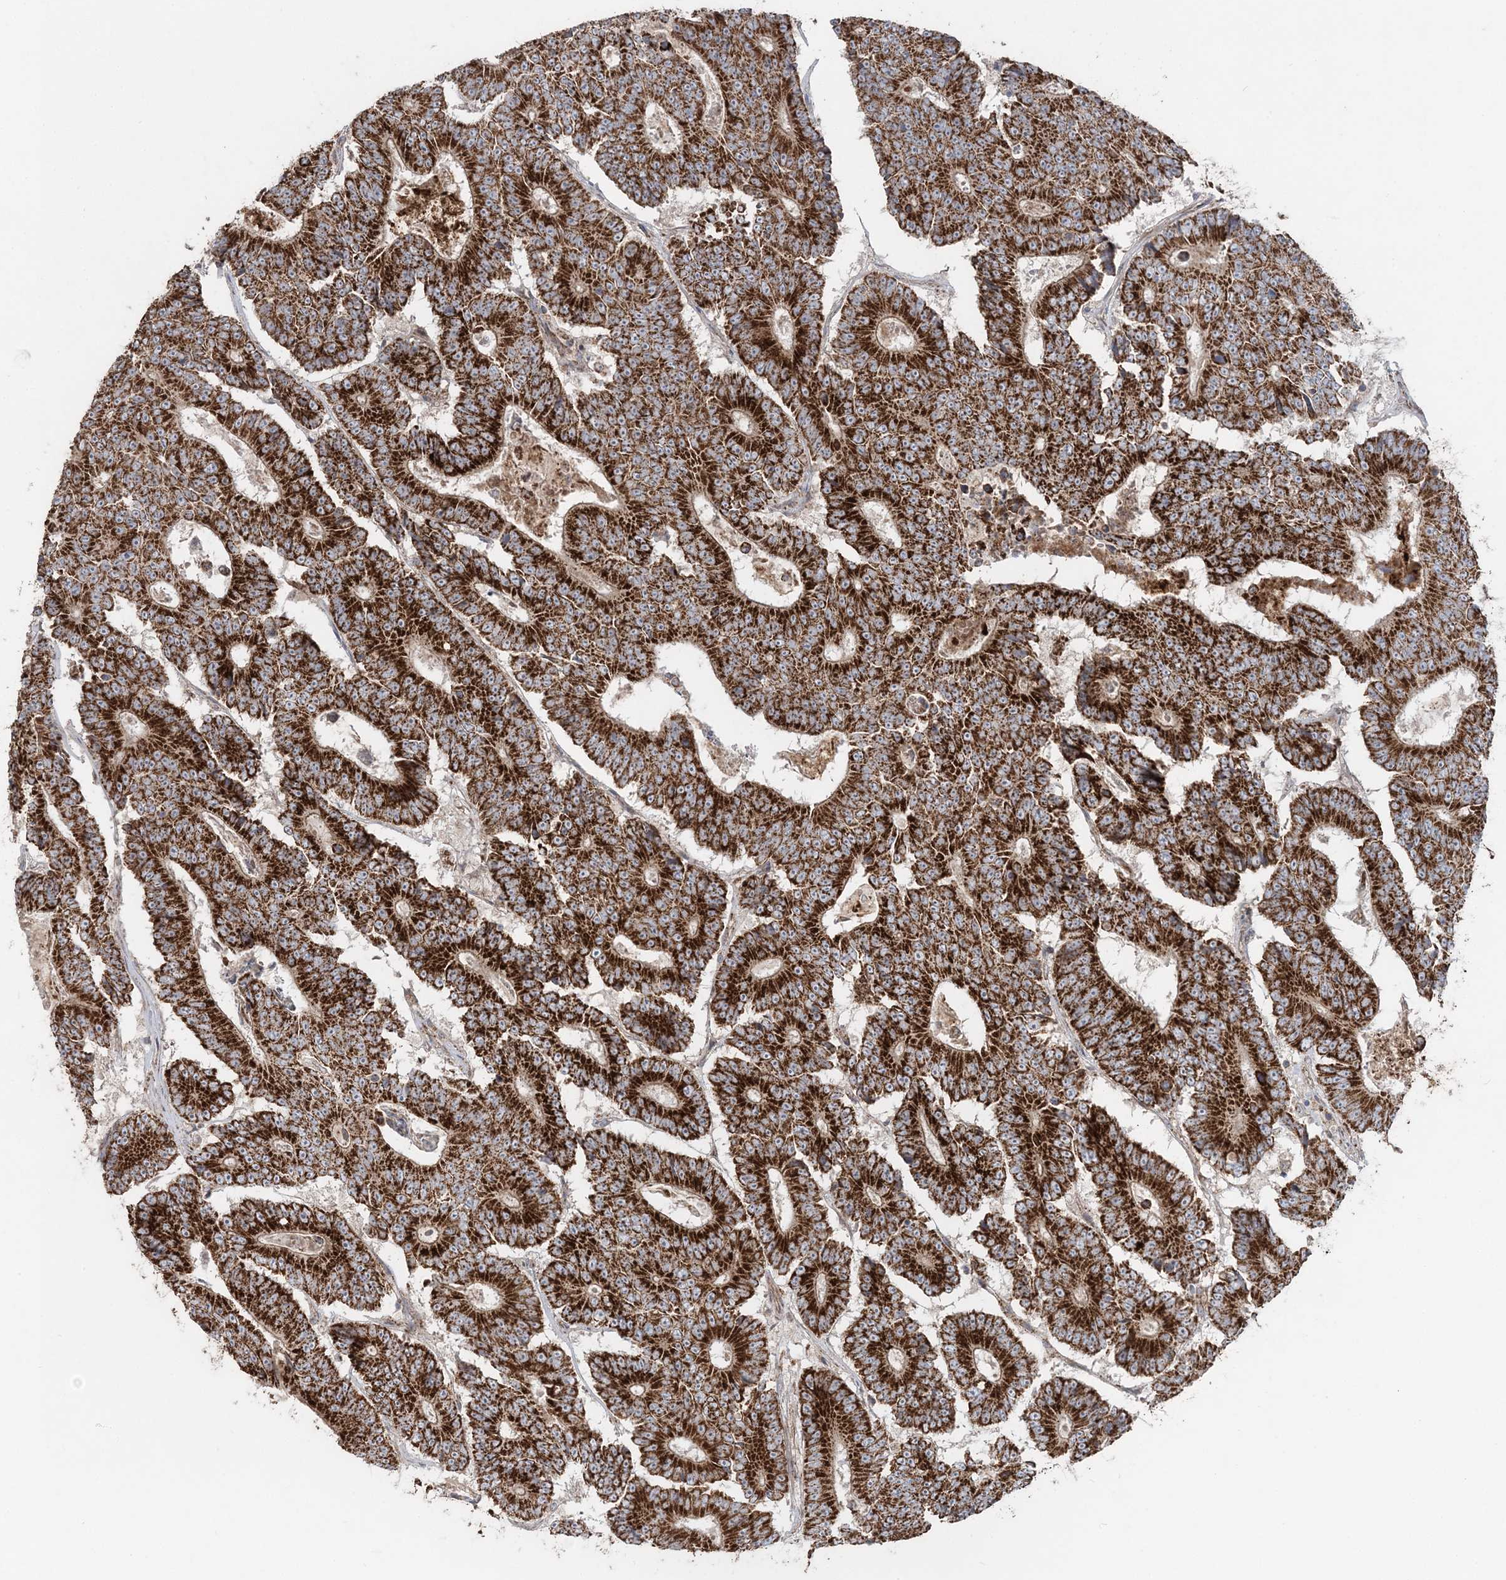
{"staining": {"intensity": "strong", "quantity": ">75%", "location": "cytoplasmic/membranous"}, "tissue": "colorectal cancer", "cell_type": "Tumor cells", "image_type": "cancer", "snomed": [{"axis": "morphology", "description": "Adenocarcinoma, NOS"}, {"axis": "topography", "description": "Colon"}], "caption": "The photomicrograph demonstrates staining of colorectal adenocarcinoma, revealing strong cytoplasmic/membranous protein staining (brown color) within tumor cells.", "gene": "LRPPRC", "patient": {"sex": "male", "age": 83}}